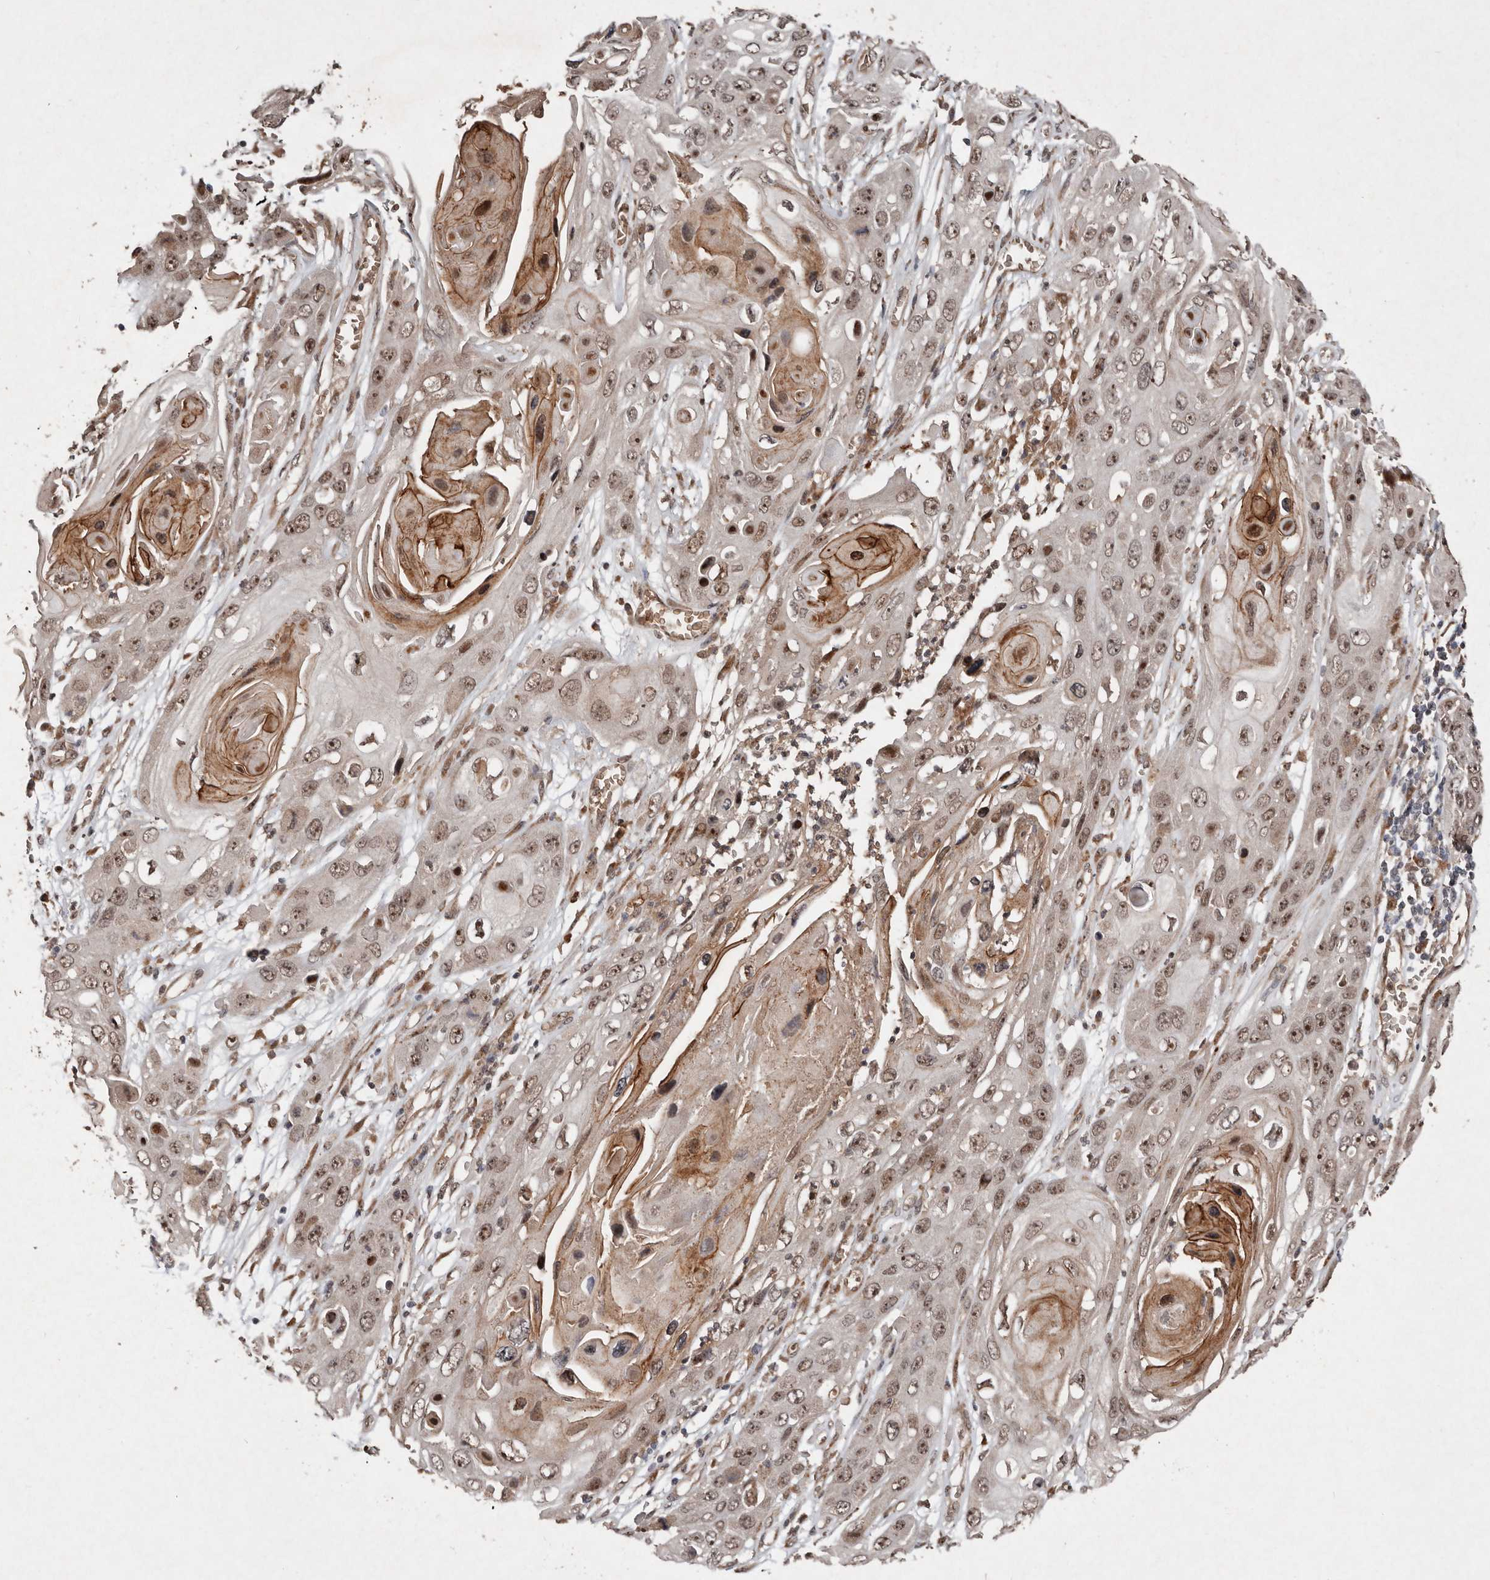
{"staining": {"intensity": "moderate", "quantity": ">75%", "location": "nuclear"}, "tissue": "skin cancer", "cell_type": "Tumor cells", "image_type": "cancer", "snomed": [{"axis": "morphology", "description": "Squamous cell carcinoma, NOS"}, {"axis": "topography", "description": "Skin"}], "caption": "High-magnification brightfield microscopy of squamous cell carcinoma (skin) stained with DAB (brown) and counterstained with hematoxylin (blue). tumor cells exhibit moderate nuclear staining is appreciated in about>75% of cells.", "gene": "DIP2C", "patient": {"sex": "male", "age": 55}}